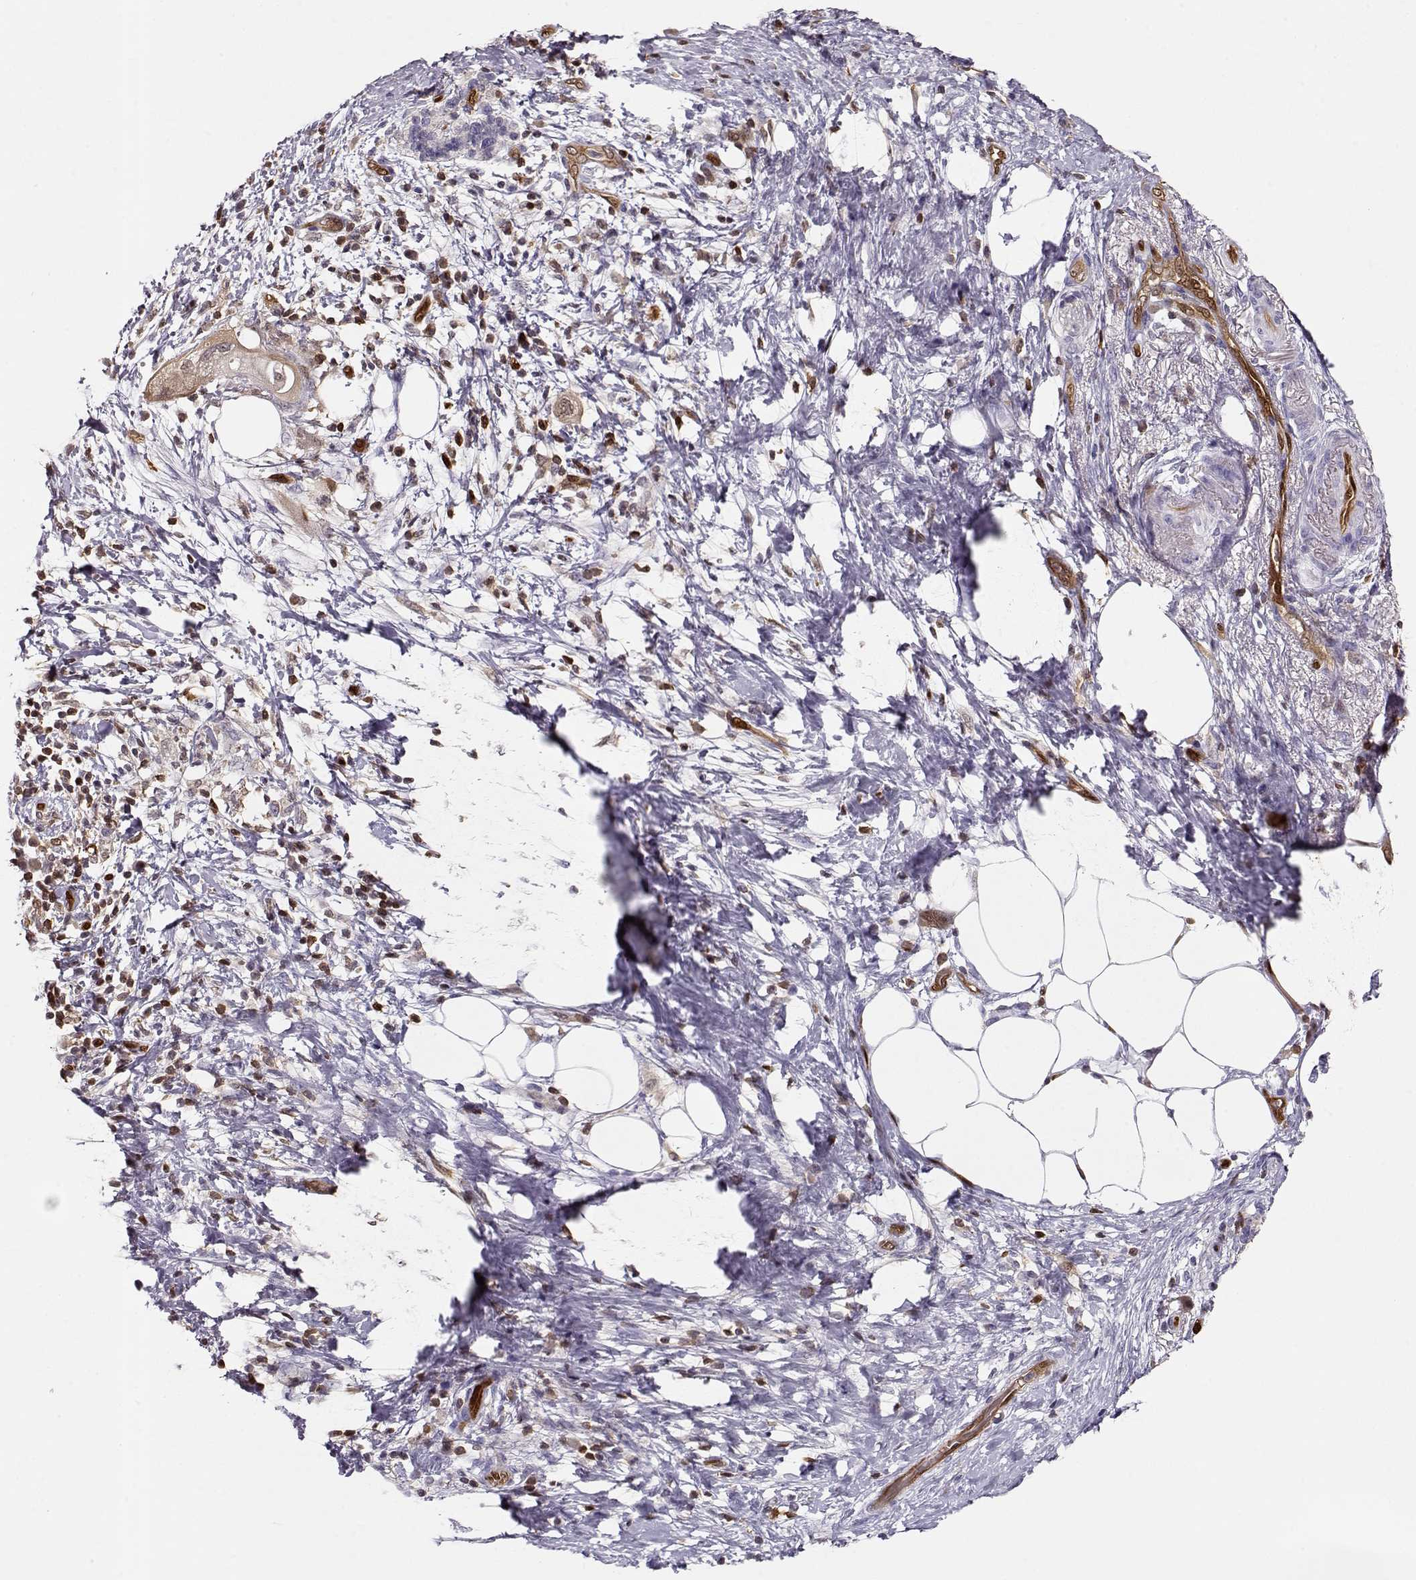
{"staining": {"intensity": "weak", "quantity": ">75%", "location": "cytoplasmic/membranous"}, "tissue": "pancreatic cancer", "cell_type": "Tumor cells", "image_type": "cancer", "snomed": [{"axis": "morphology", "description": "Adenocarcinoma, NOS"}, {"axis": "topography", "description": "Pancreas"}], "caption": "DAB (3,3'-diaminobenzidine) immunohistochemical staining of human pancreatic cancer reveals weak cytoplasmic/membranous protein staining in approximately >75% of tumor cells. The protein of interest is shown in brown color, while the nuclei are stained blue.", "gene": "PNP", "patient": {"sex": "female", "age": 72}}